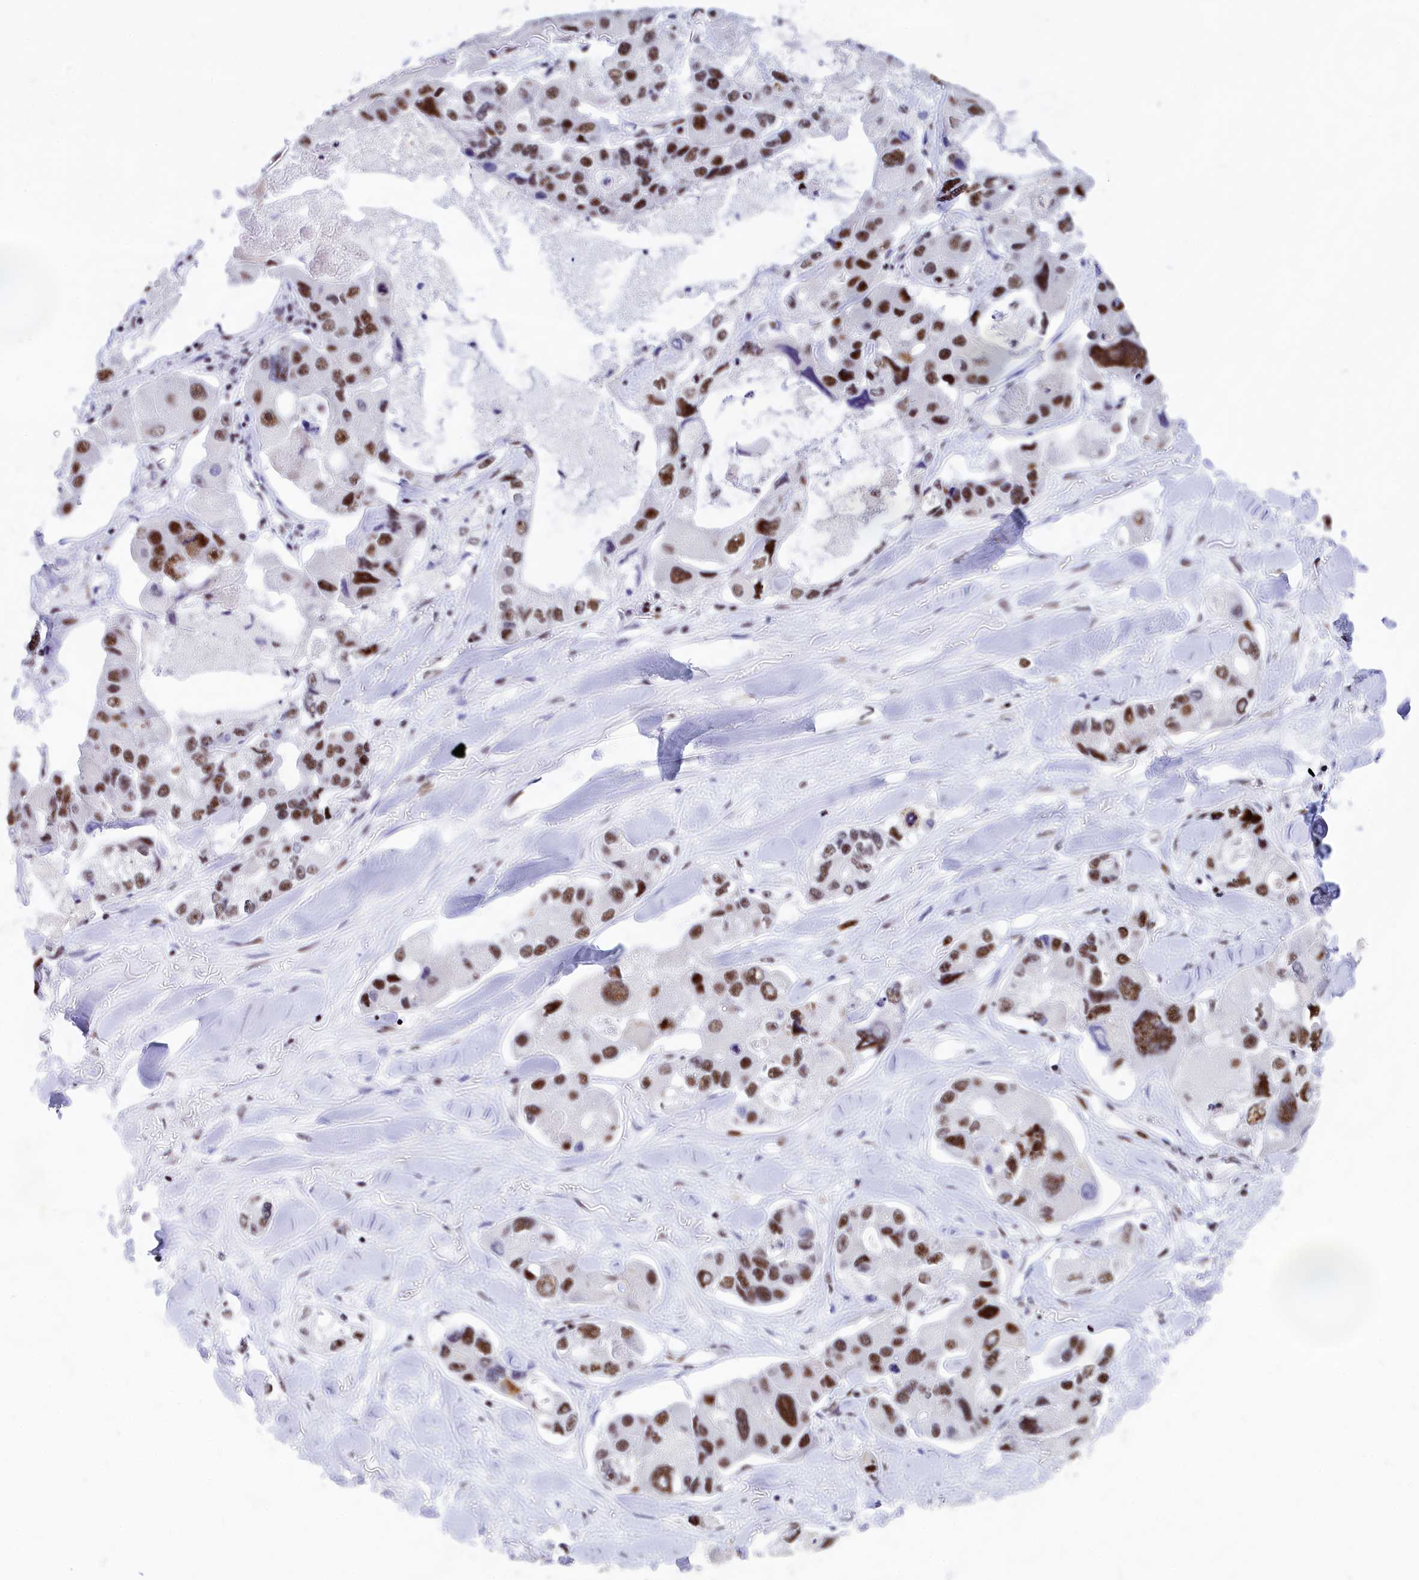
{"staining": {"intensity": "moderate", "quantity": ">75%", "location": "nuclear"}, "tissue": "lung cancer", "cell_type": "Tumor cells", "image_type": "cancer", "snomed": [{"axis": "morphology", "description": "Adenocarcinoma, NOS"}, {"axis": "topography", "description": "Lung"}], "caption": "Lung cancer stained for a protein demonstrates moderate nuclear positivity in tumor cells.", "gene": "NSA2", "patient": {"sex": "female", "age": 54}}